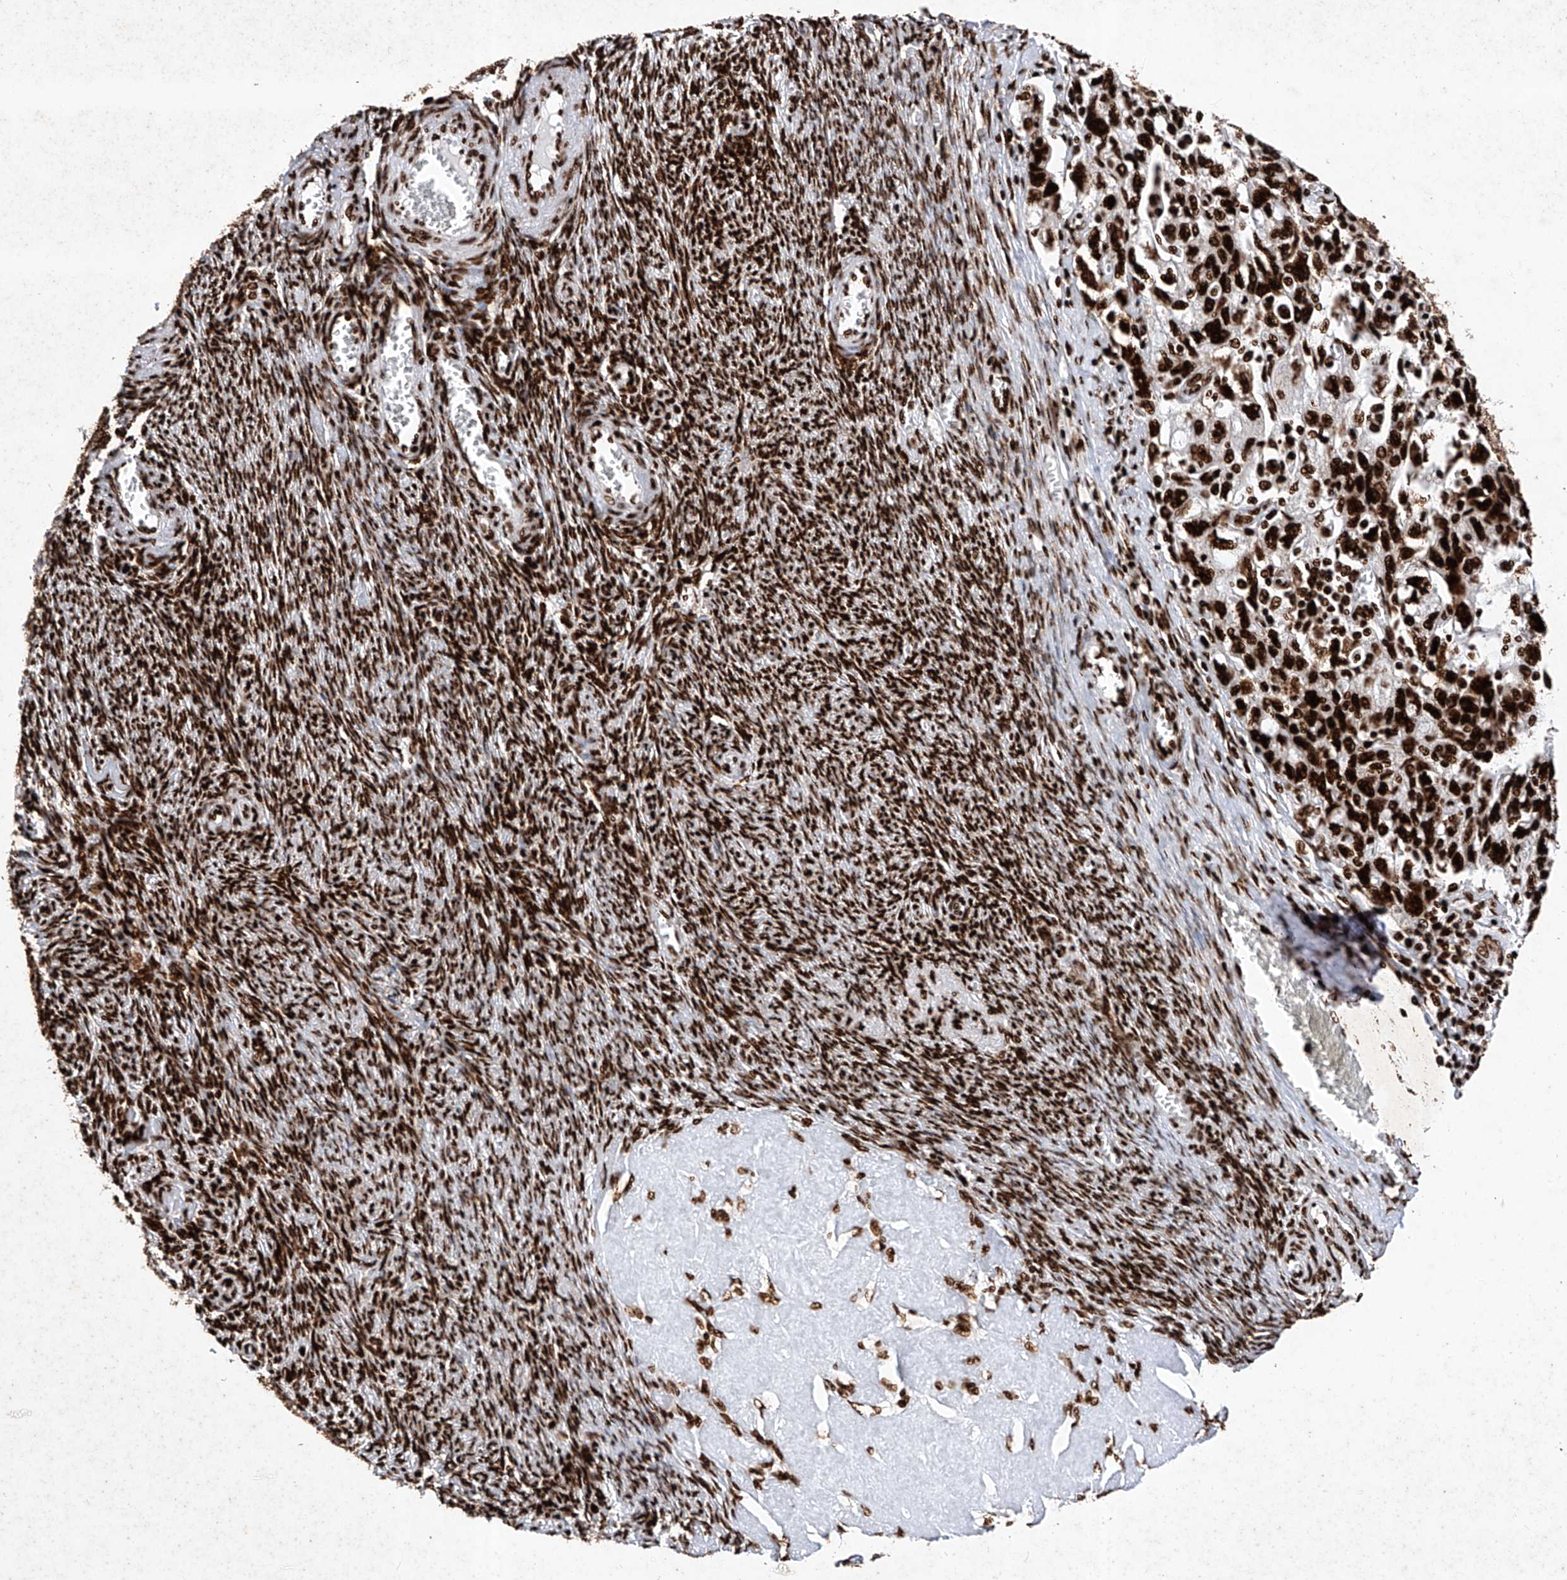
{"staining": {"intensity": "strong", "quantity": ">75%", "location": "nuclear"}, "tissue": "ovarian cancer", "cell_type": "Tumor cells", "image_type": "cancer", "snomed": [{"axis": "morphology", "description": "Carcinoma, NOS"}, {"axis": "morphology", "description": "Cystadenocarcinoma, serous, NOS"}, {"axis": "topography", "description": "Ovary"}], "caption": "The histopathology image demonstrates a brown stain indicating the presence of a protein in the nuclear of tumor cells in ovarian cancer. The staining was performed using DAB (3,3'-diaminobenzidine), with brown indicating positive protein expression. Nuclei are stained blue with hematoxylin.", "gene": "SRSF6", "patient": {"sex": "female", "age": 69}}